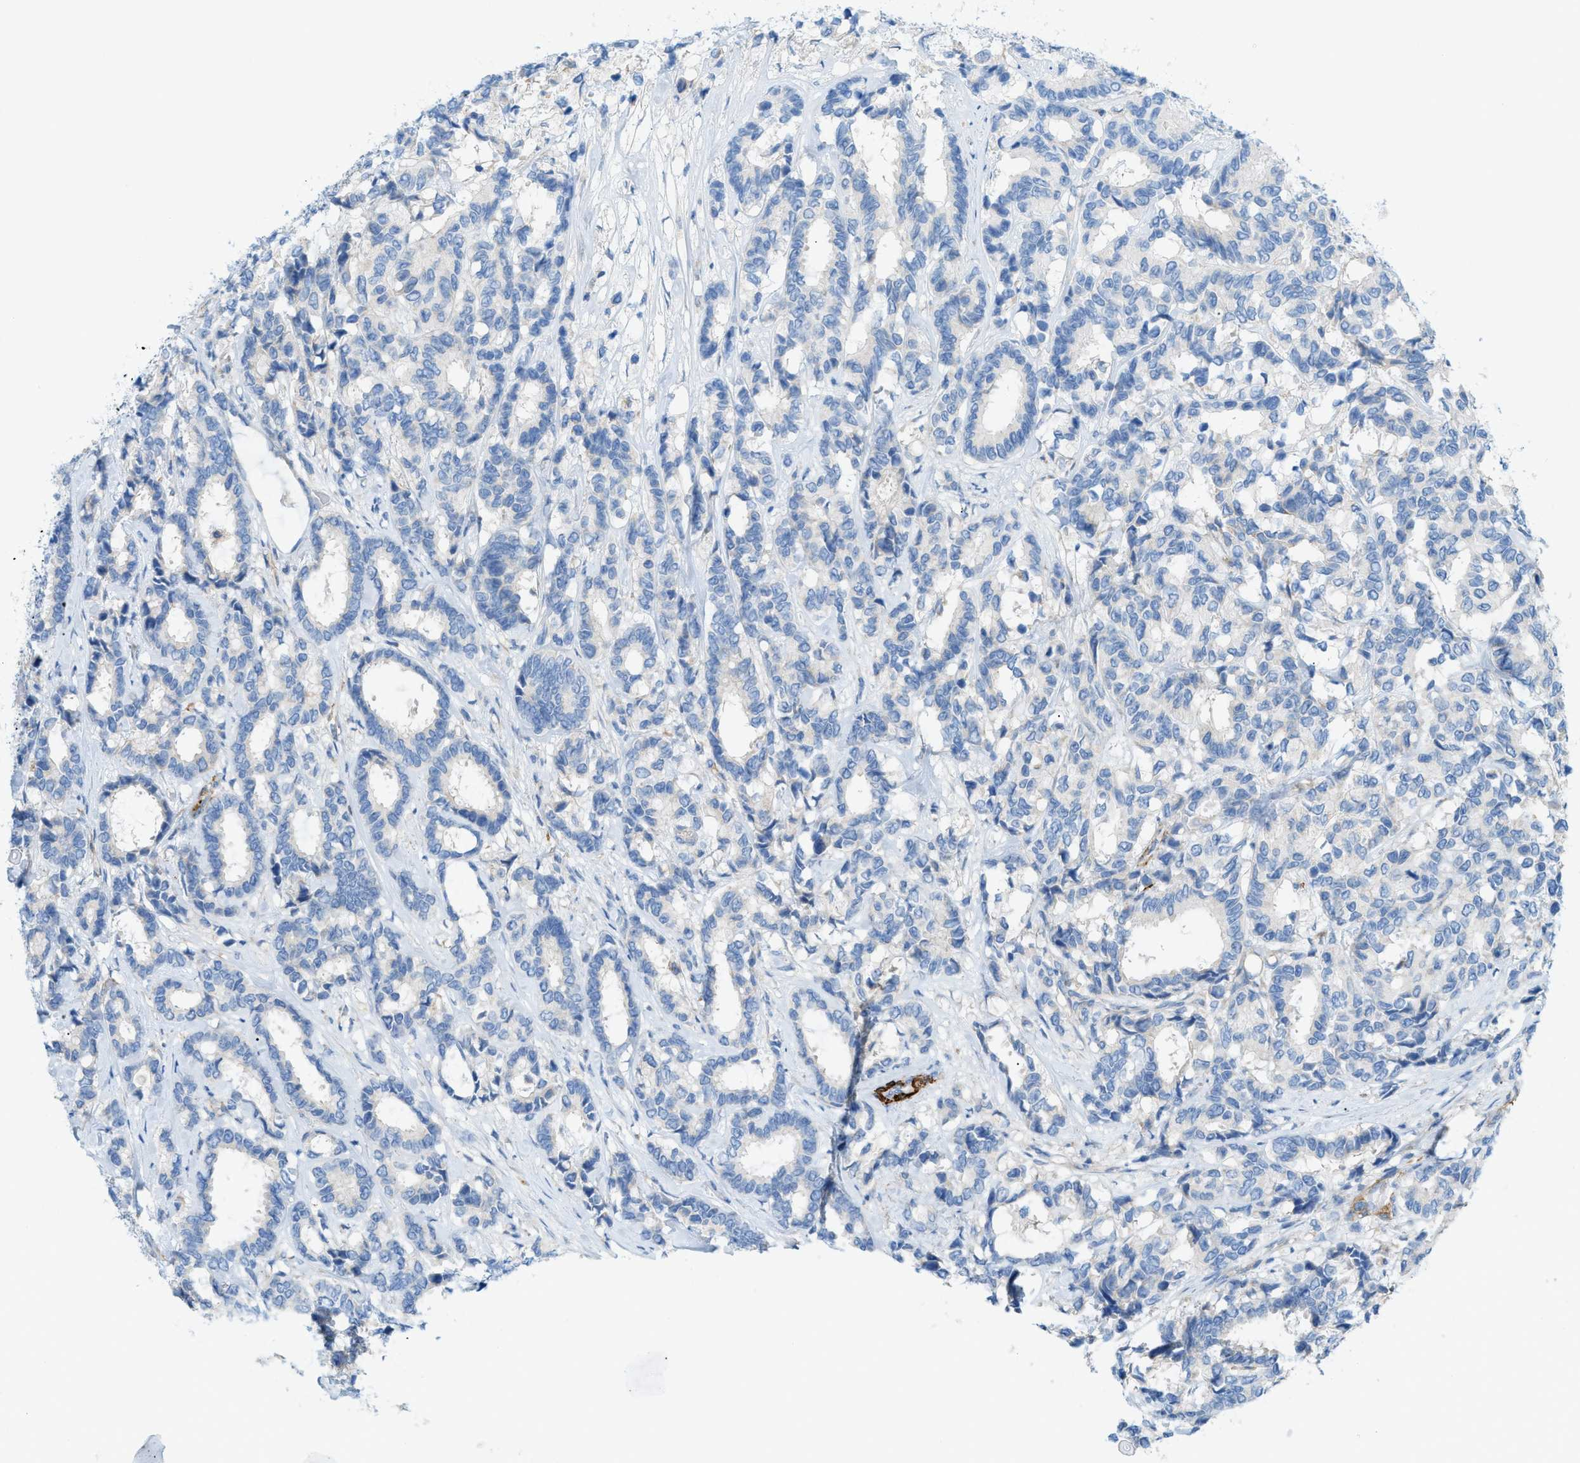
{"staining": {"intensity": "negative", "quantity": "none", "location": "none"}, "tissue": "breast cancer", "cell_type": "Tumor cells", "image_type": "cancer", "snomed": [{"axis": "morphology", "description": "Duct carcinoma"}, {"axis": "topography", "description": "Breast"}], "caption": "A high-resolution micrograph shows immunohistochemistry (IHC) staining of breast cancer, which demonstrates no significant expression in tumor cells.", "gene": "MYH11", "patient": {"sex": "female", "age": 87}}